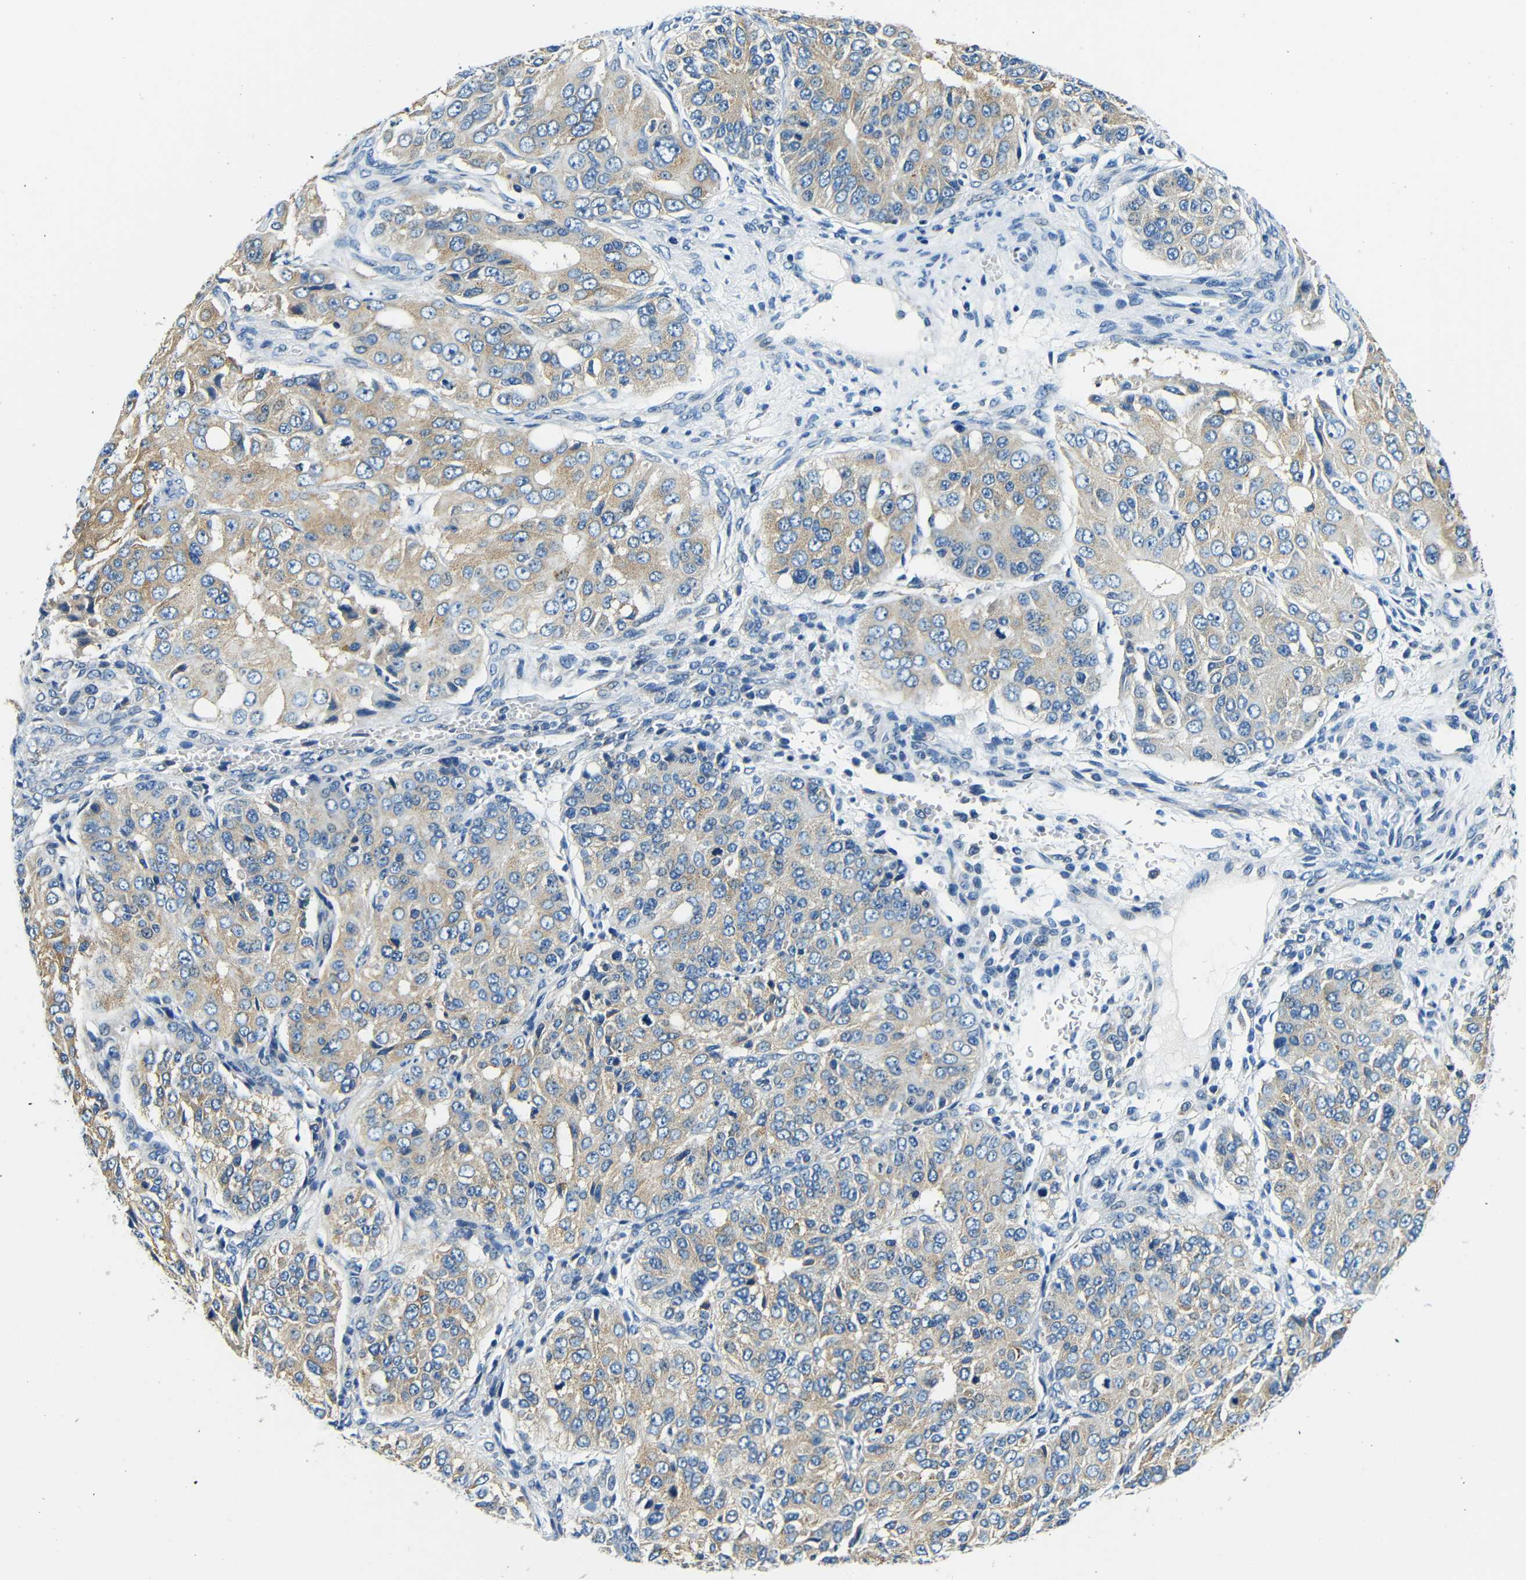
{"staining": {"intensity": "weak", "quantity": ">75%", "location": "cytoplasmic/membranous"}, "tissue": "ovarian cancer", "cell_type": "Tumor cells", "image_type": "cancer", "snomed": [{"axis": "morphology", "description": "Carcinoma, endometroid"}, {"axis": "topography", "description": "Ovary"}], "caption": "Immunohistochemical staining of human ovarian cancer (endometroid carcinoma) demonstrates weak cytoplasmic/membranous protein expression in approximately >75% of tumor cells. (DAB (3,3'-diaminobenzidine) IHC with brightfield microscopy, high magnification).", "gene": "USO1", "patient": {"sex": "female", "age": 51}}